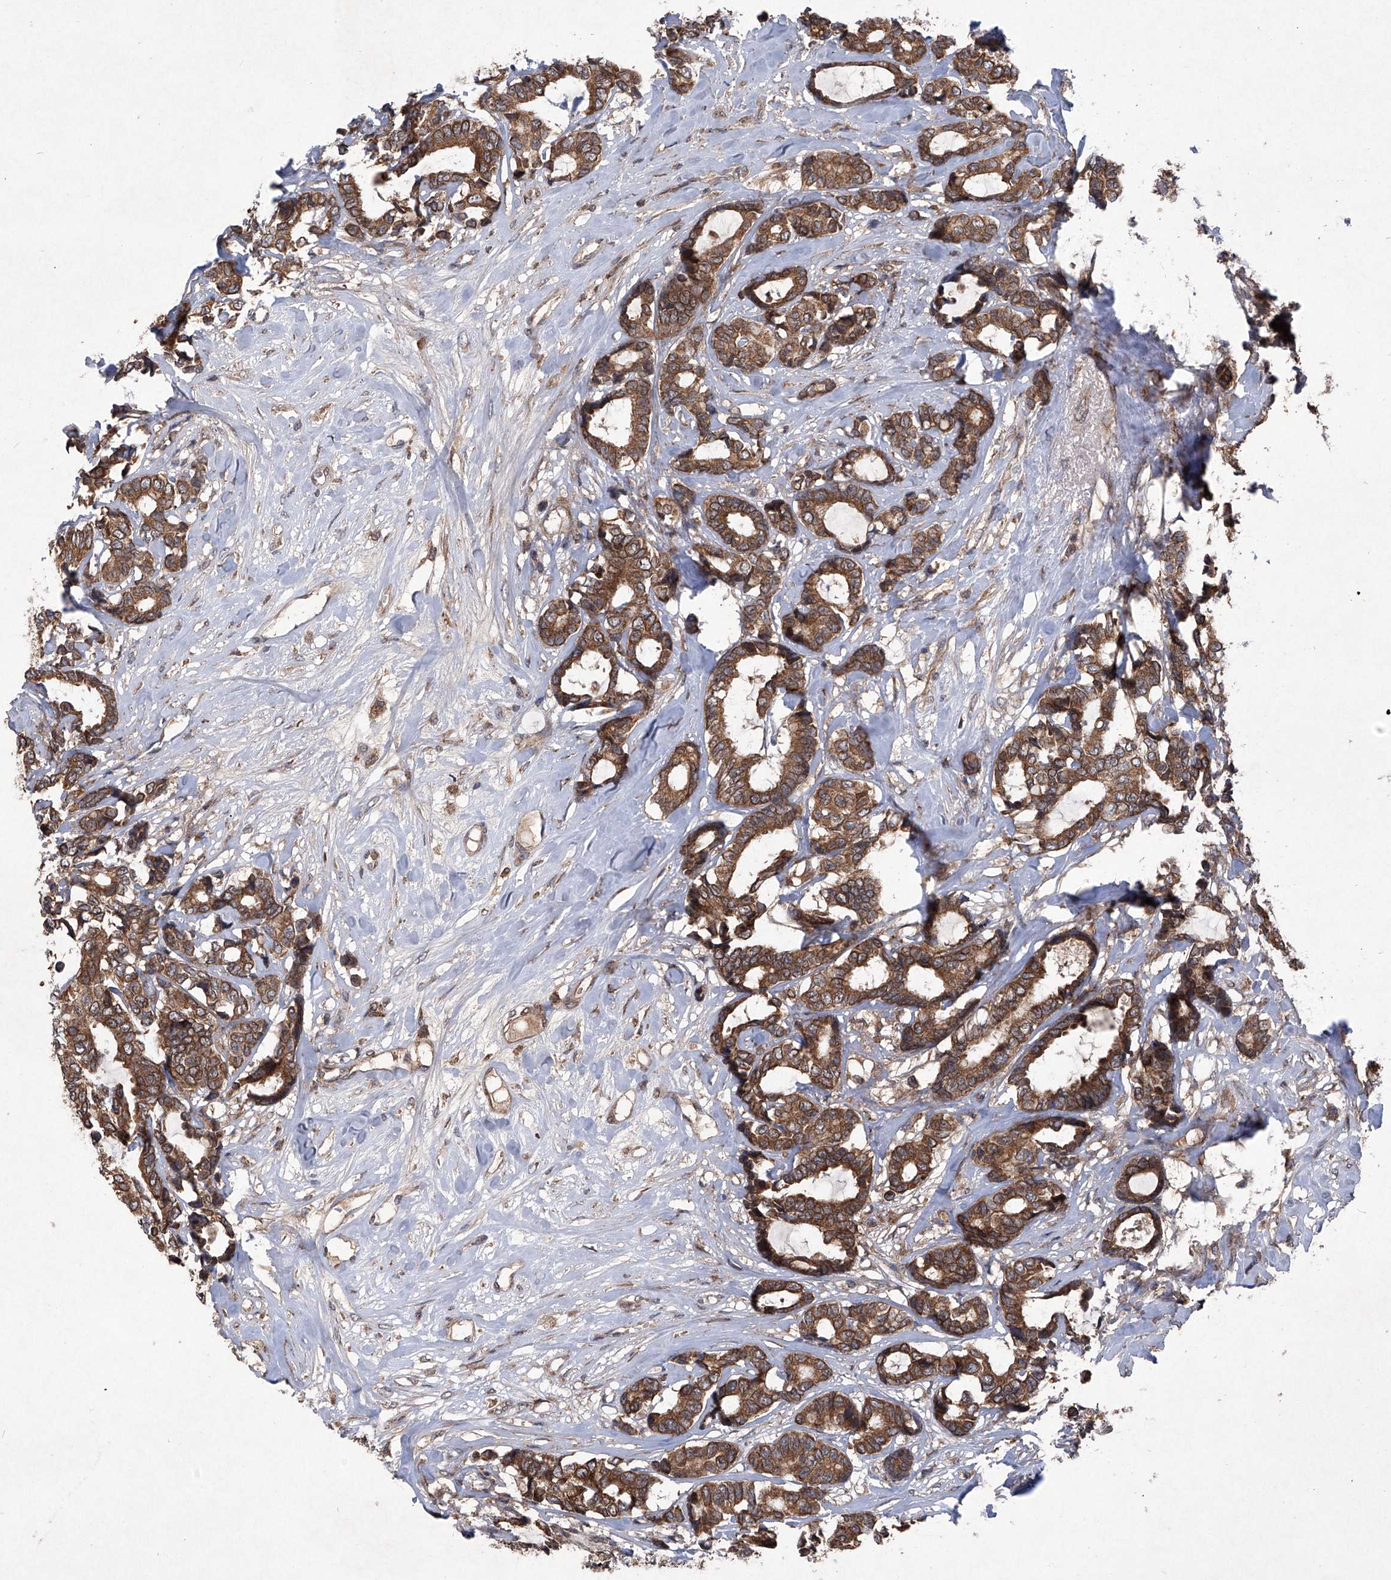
{"staining": {"intensity": "moderate", "quantity": ">75%", "location": "cytoplasmic/membranous"}, "tissue": "breast cancer", "cell_type": "Tumor cells", "image_type": "cancer", "snomed": [{"axis": "morphology", "description": "Duct carcinoma"}, {"axis": "topography", "description": "Breast"}], "caption": "Immunohistochemistry (IHC) photomicrograph of breast cancer (intraductal carcinoma) stained for a protein (brown), which reveals medium levels of moderate cytoplasmic/membranous staining in approximately >75% of tumor cells.", "gene": "SUMF2", "patient": {"sex": "female", "age": 87}}